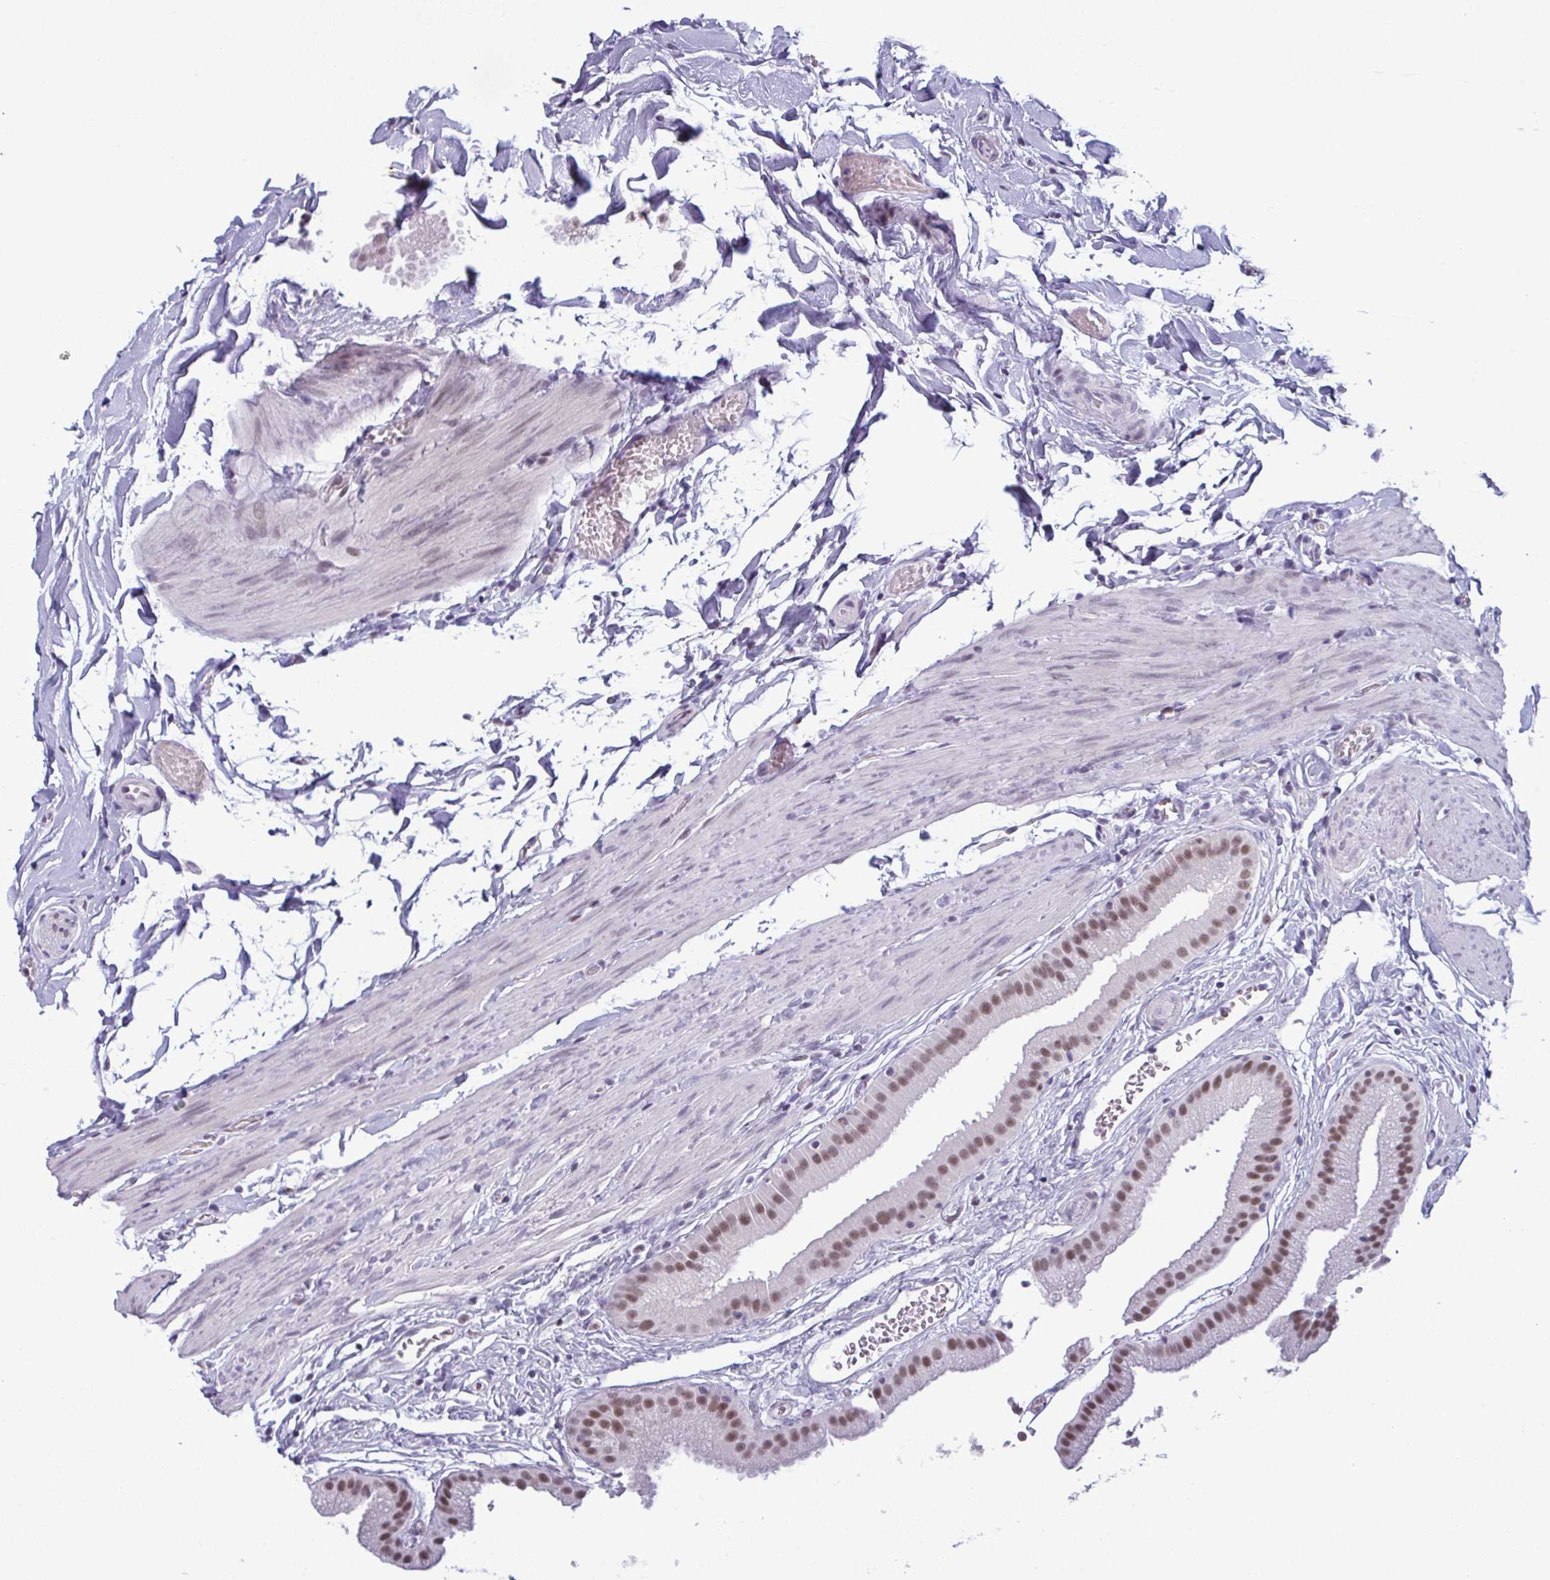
{"staining": {"intensity": "moderate", "quantity": ">75%", "location": "nuclear"}, "tissue": "gallbladder", "cell_type": "Glandular cells", "image_type": "normal", "snomed": [{"axis": "morphology", "description": "Normal tissue, NOS"}, {"axis": "topography", "description": "Gallbladder"}], "caption": "IHC (DAB) staining of benign gallbladder reveals moderate nuclear protein positivity in about >75% of glandular cells.", "gene": "RBM7", "patient": {"sex": "female", "age": 63}}